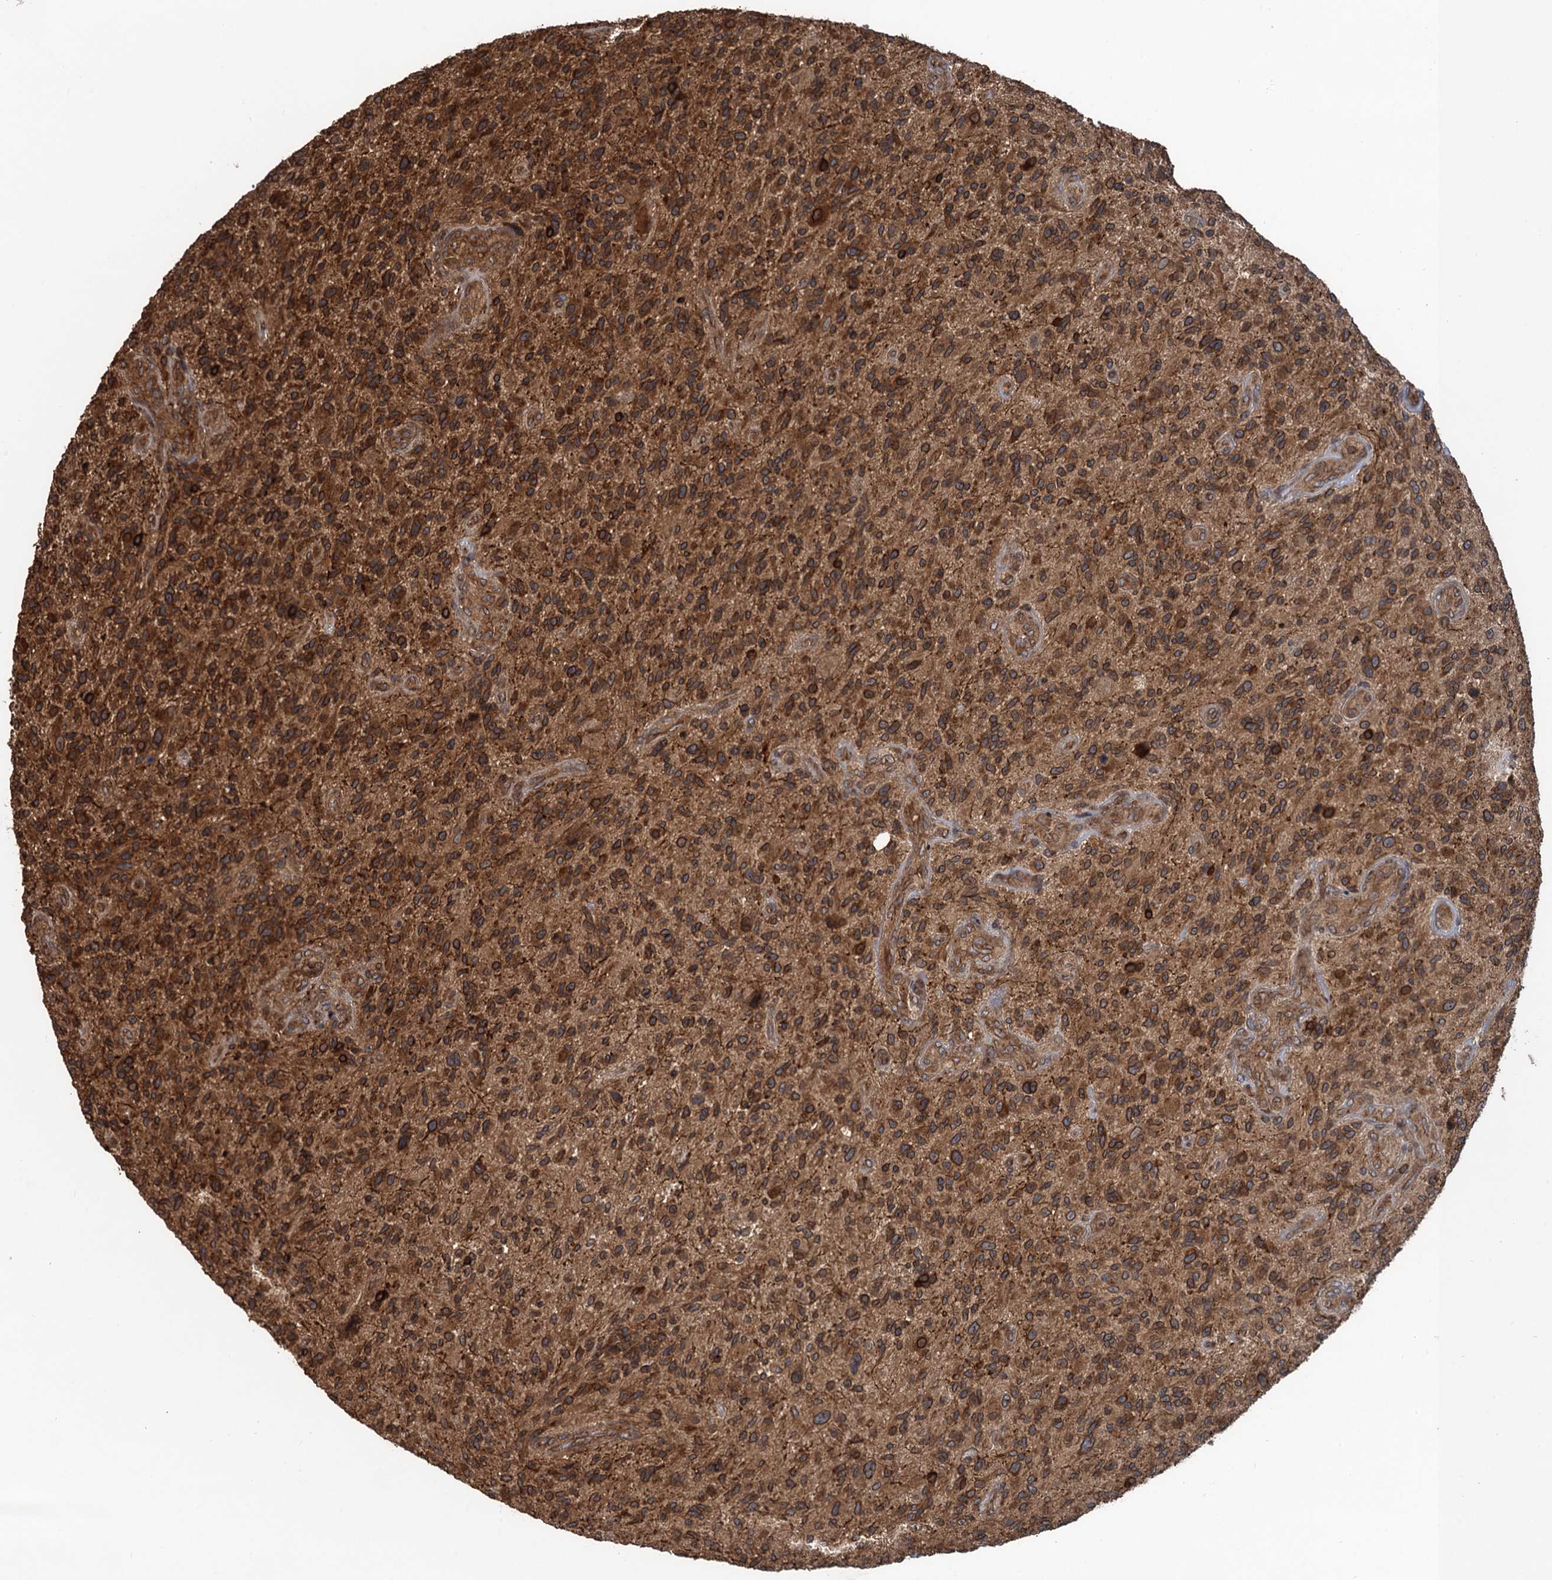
{"staining": {"intensity": "moderate", "quantity": ">75%", "location": "cytoplasmic/membranous,nuclear"}, "tissue": "glioma", "cell_type": "Tumor cells", "image_type": "cancer", "snomed": [{"axis": "morphology", "description": "Glioma, malignant, High grade"}, {"axis": "topography", "description": "Brain"}], "caption": "Malignant glioma (high-grade) stained for a protein reveals moderate cytoplasmic/membranous and nuclear positivity in tumor cells.", "gene": "GLE1", "patient": {"sex": "male", "age": 47}}